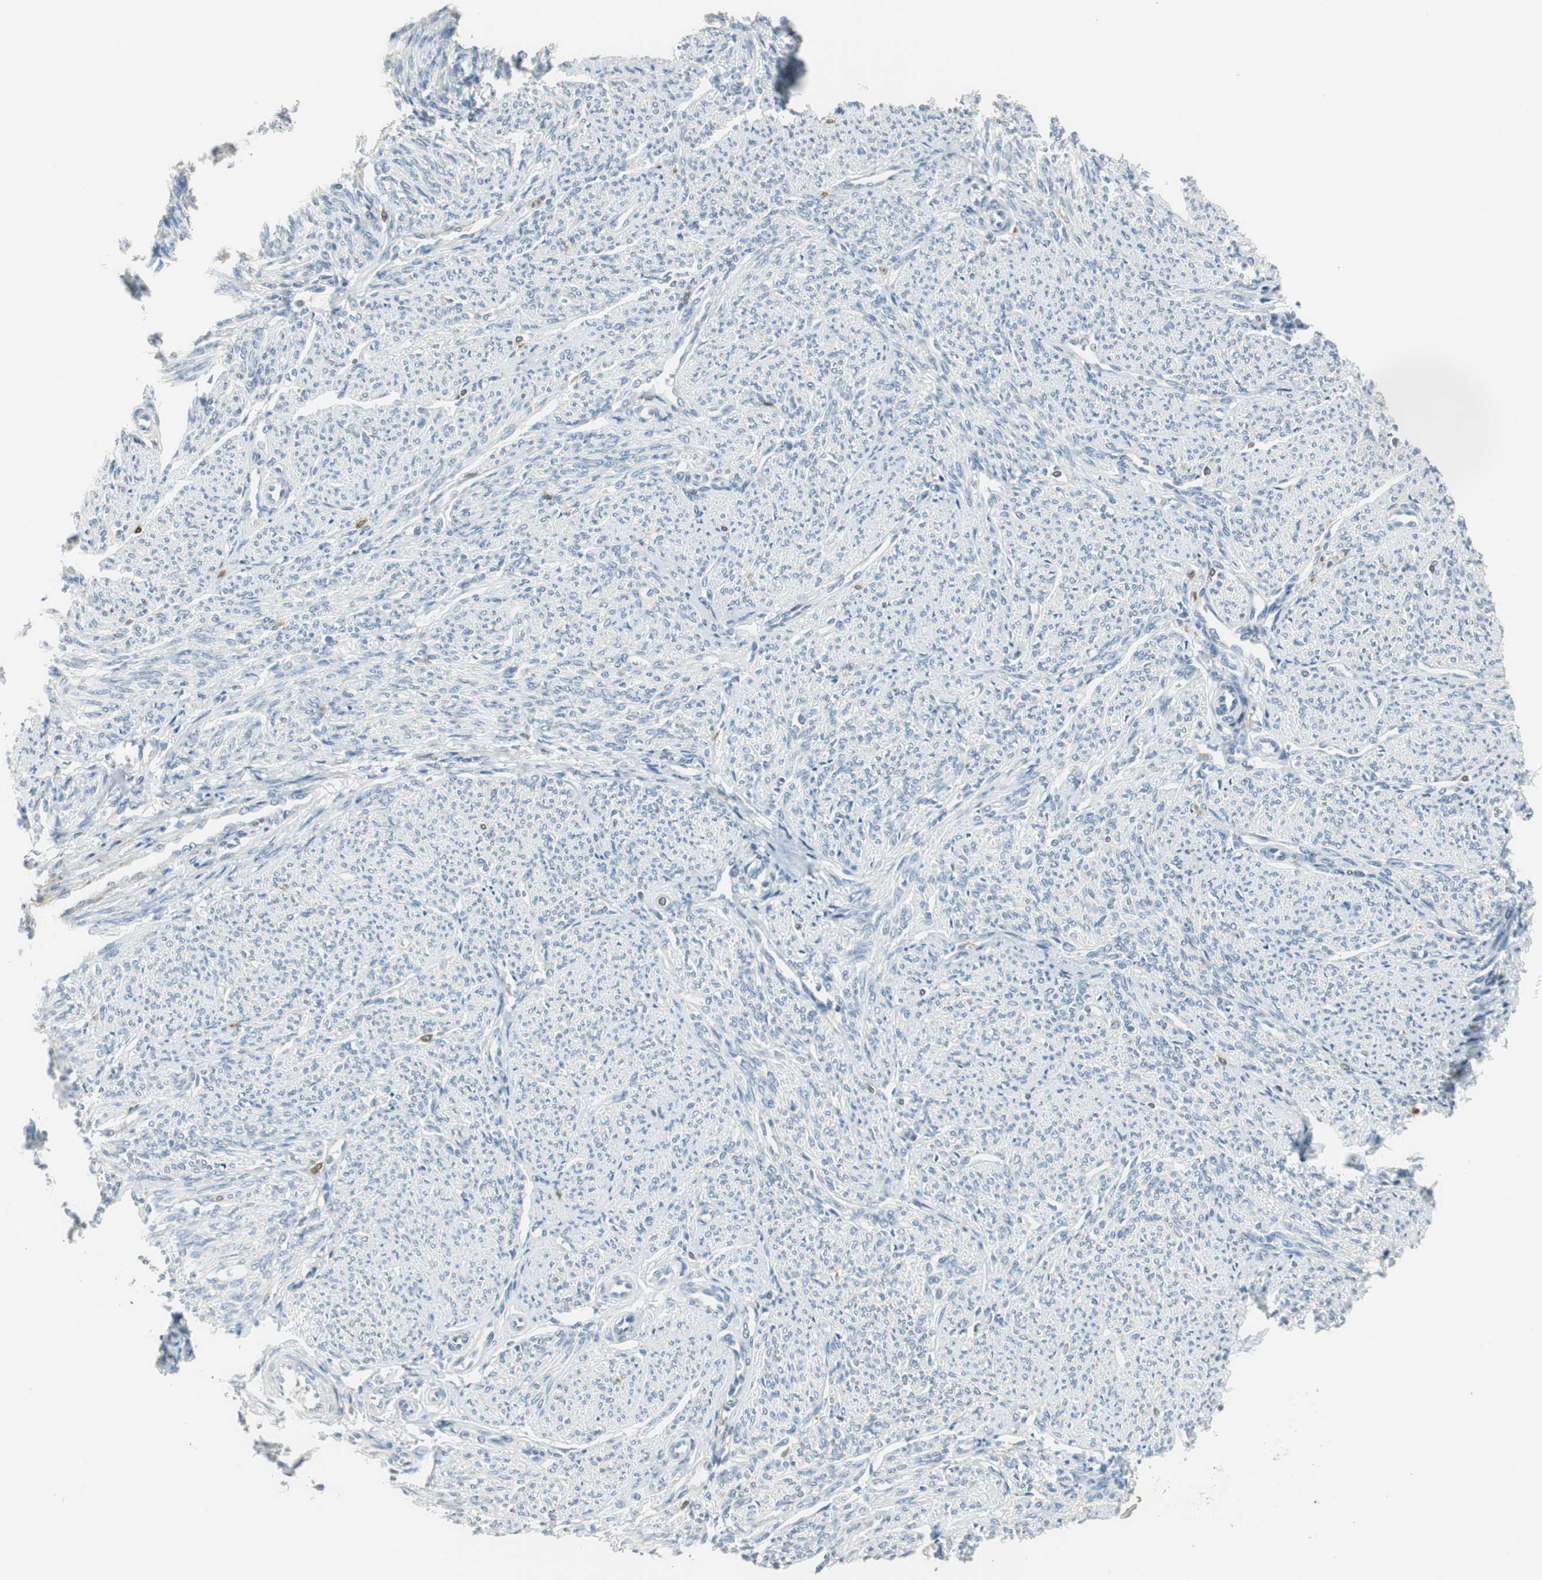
{"staining": {"intensity": "negative", "quantity": "none", "location": "none"}, "tissue": "smooth muscle", "cell_type": "Smooth muscle cells", "image_type": "normal", "snomed": [{"axis": "morphology", "description": "Normal tissue, NOS"}, {"axis": "topography", "description": "Smooth muscle"}], "caption": "IHC photomicrograph of unremarkable smooth muscle: human smooth muscle stained with DAB demonstrates no significant protein staining in smooth muscle cells.", "gene": "MSTO1", "patient": {"sex": "female", "age": 65}}